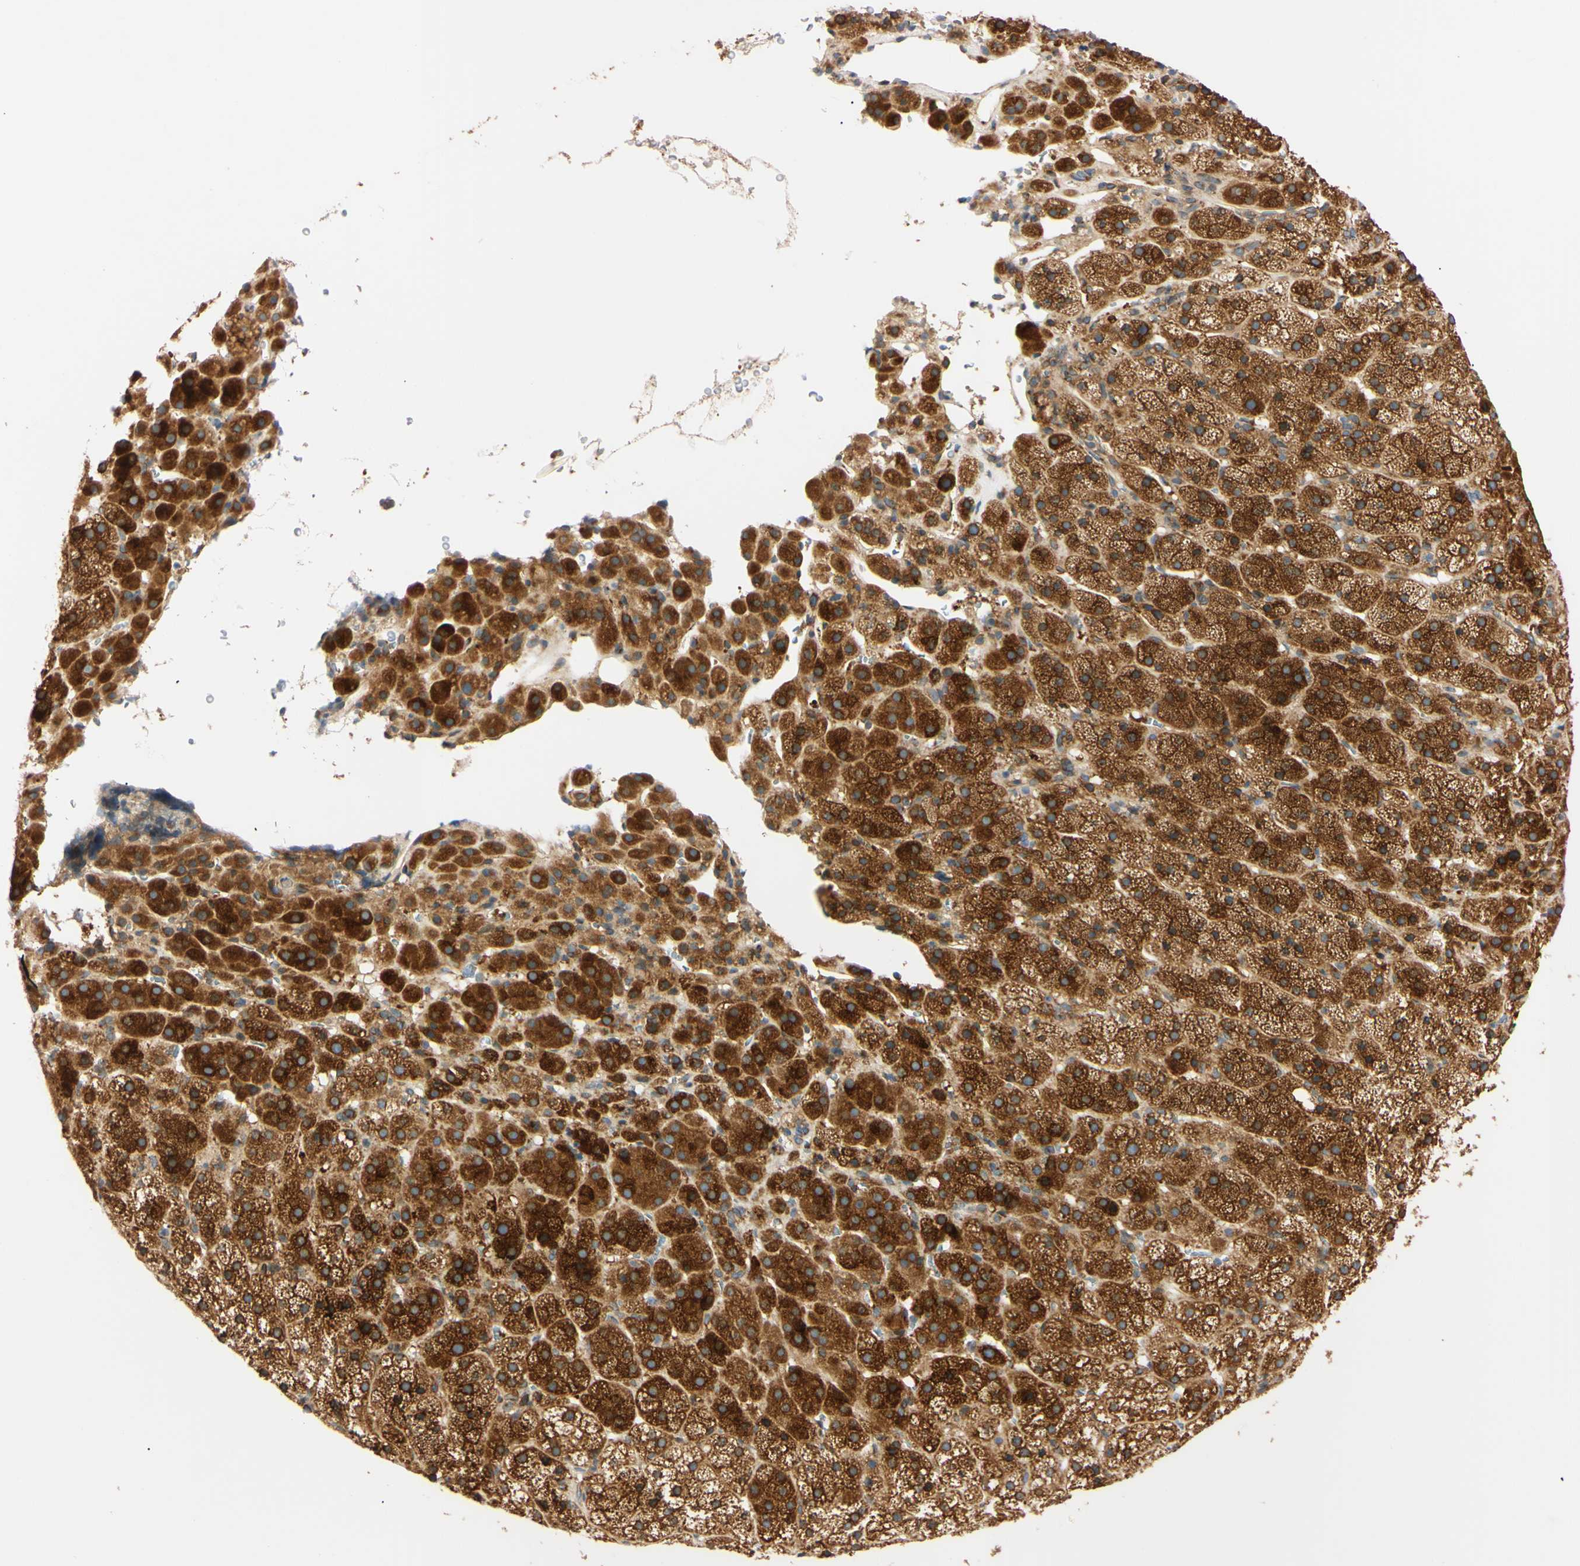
{"staining": {"intensity": "strong", "quantity": ">75%", "location": "cytoplasmic/membranous"}, "tissue": "adrenal gland", "cell_type": "Glandular cells", "image_type": "normal", "snomed": [{"axis": "morphology", "description": "Normal tissue, NOS"}, {"axis": "topography", "description": "Adrenal gland"}], "caption": "Immunohistochemical staining of unremarkable adrenal gland displays high levels of strong cytoplasmic/membranous expression in about >75% of glandular cells.", "gene": "IER3IP1", "patient": {"sex": "female", "age": 57}}